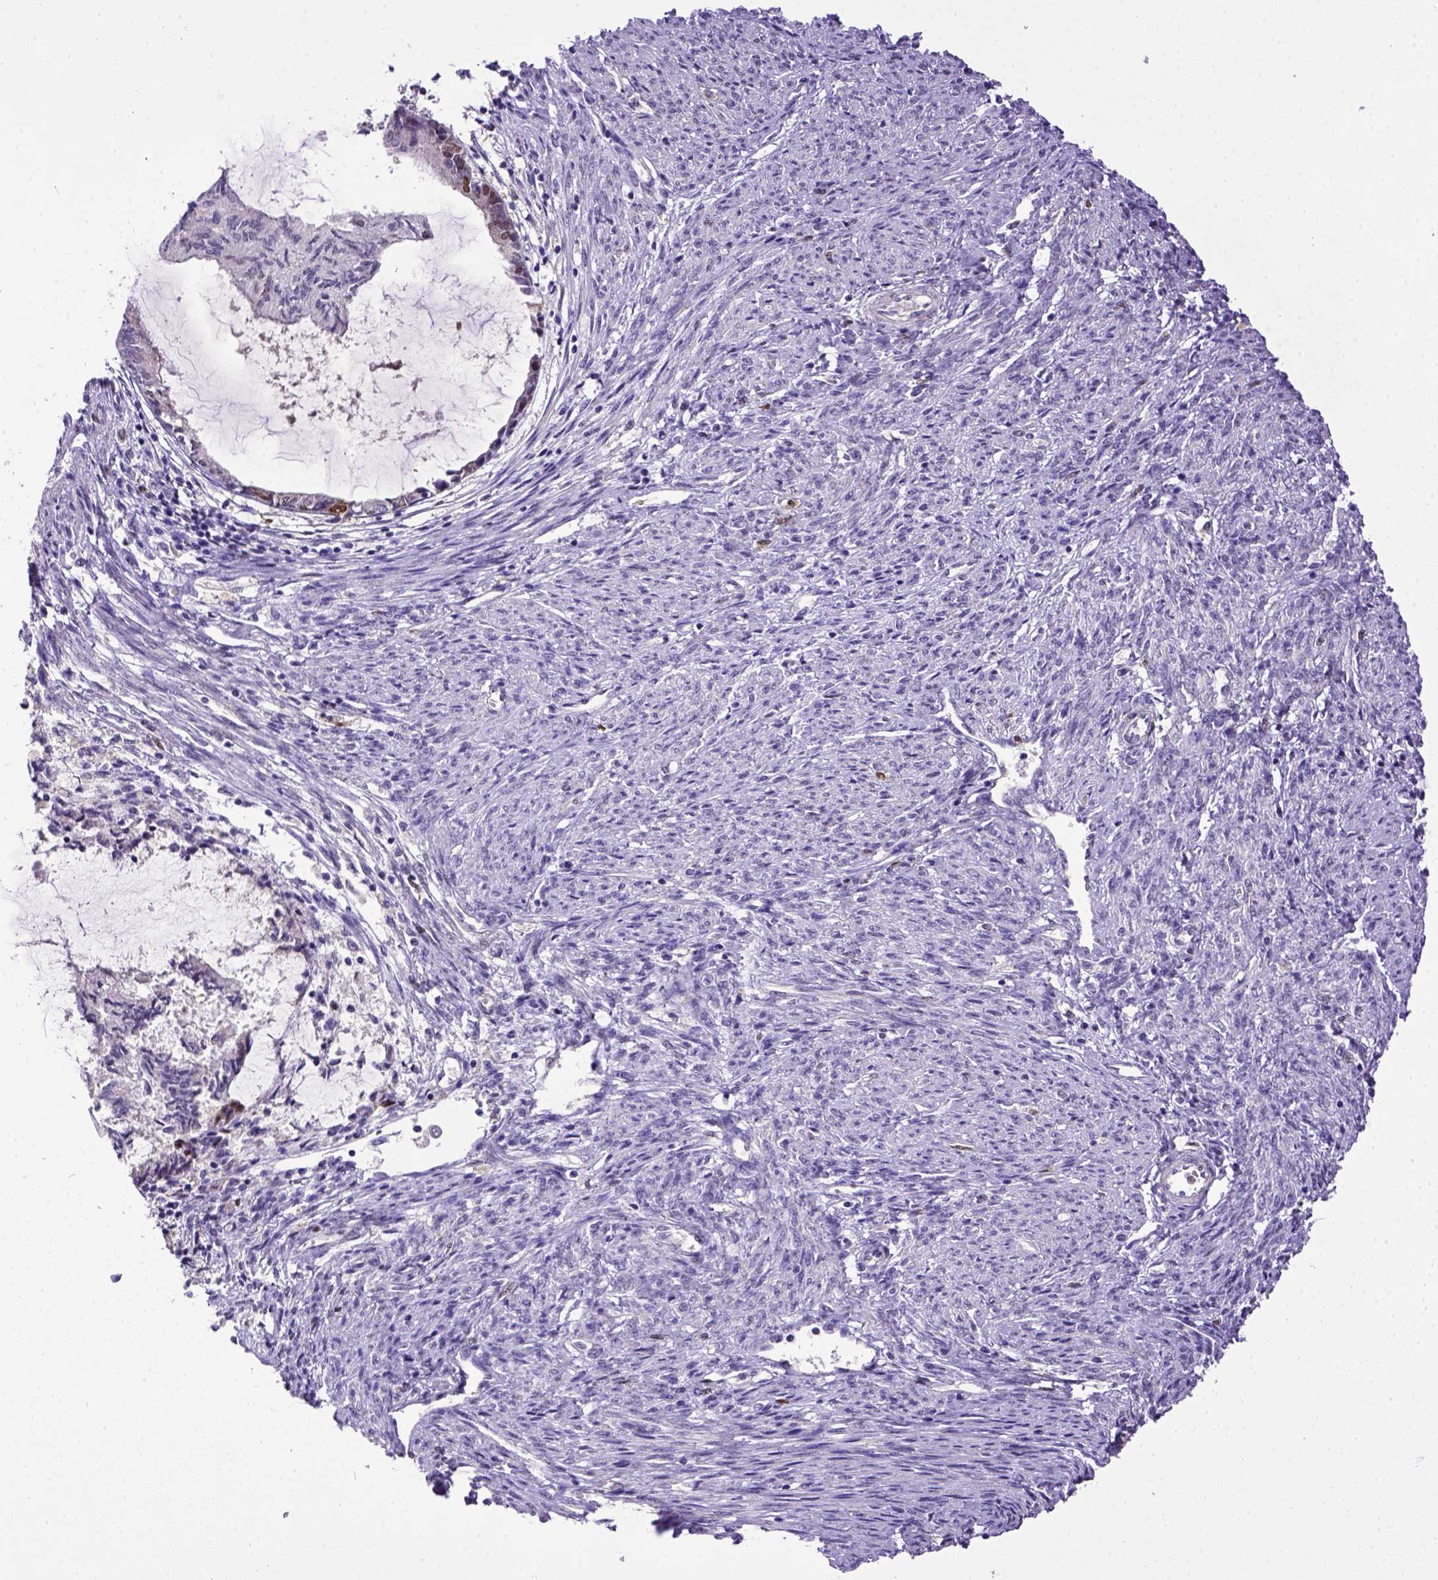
{"staining": {"intensity": "weak", "quantity": "<25%", "location": "nuclear"}, "tissue": "endometrial cancer", "cell_type": "Tumor cells", "image_type": "cancer", "snomed": [{"axis": "morphology", "description": "Adenocarcinoma, NOS"}, {"axis": "topography", "description": "Endometrium"}], "caption": "The IHC image has no significant positivity in tumor cells of endometrial cancer tissue.", "gene": "CDKN1A", "patient": {"sex": "female", "age": 86}}